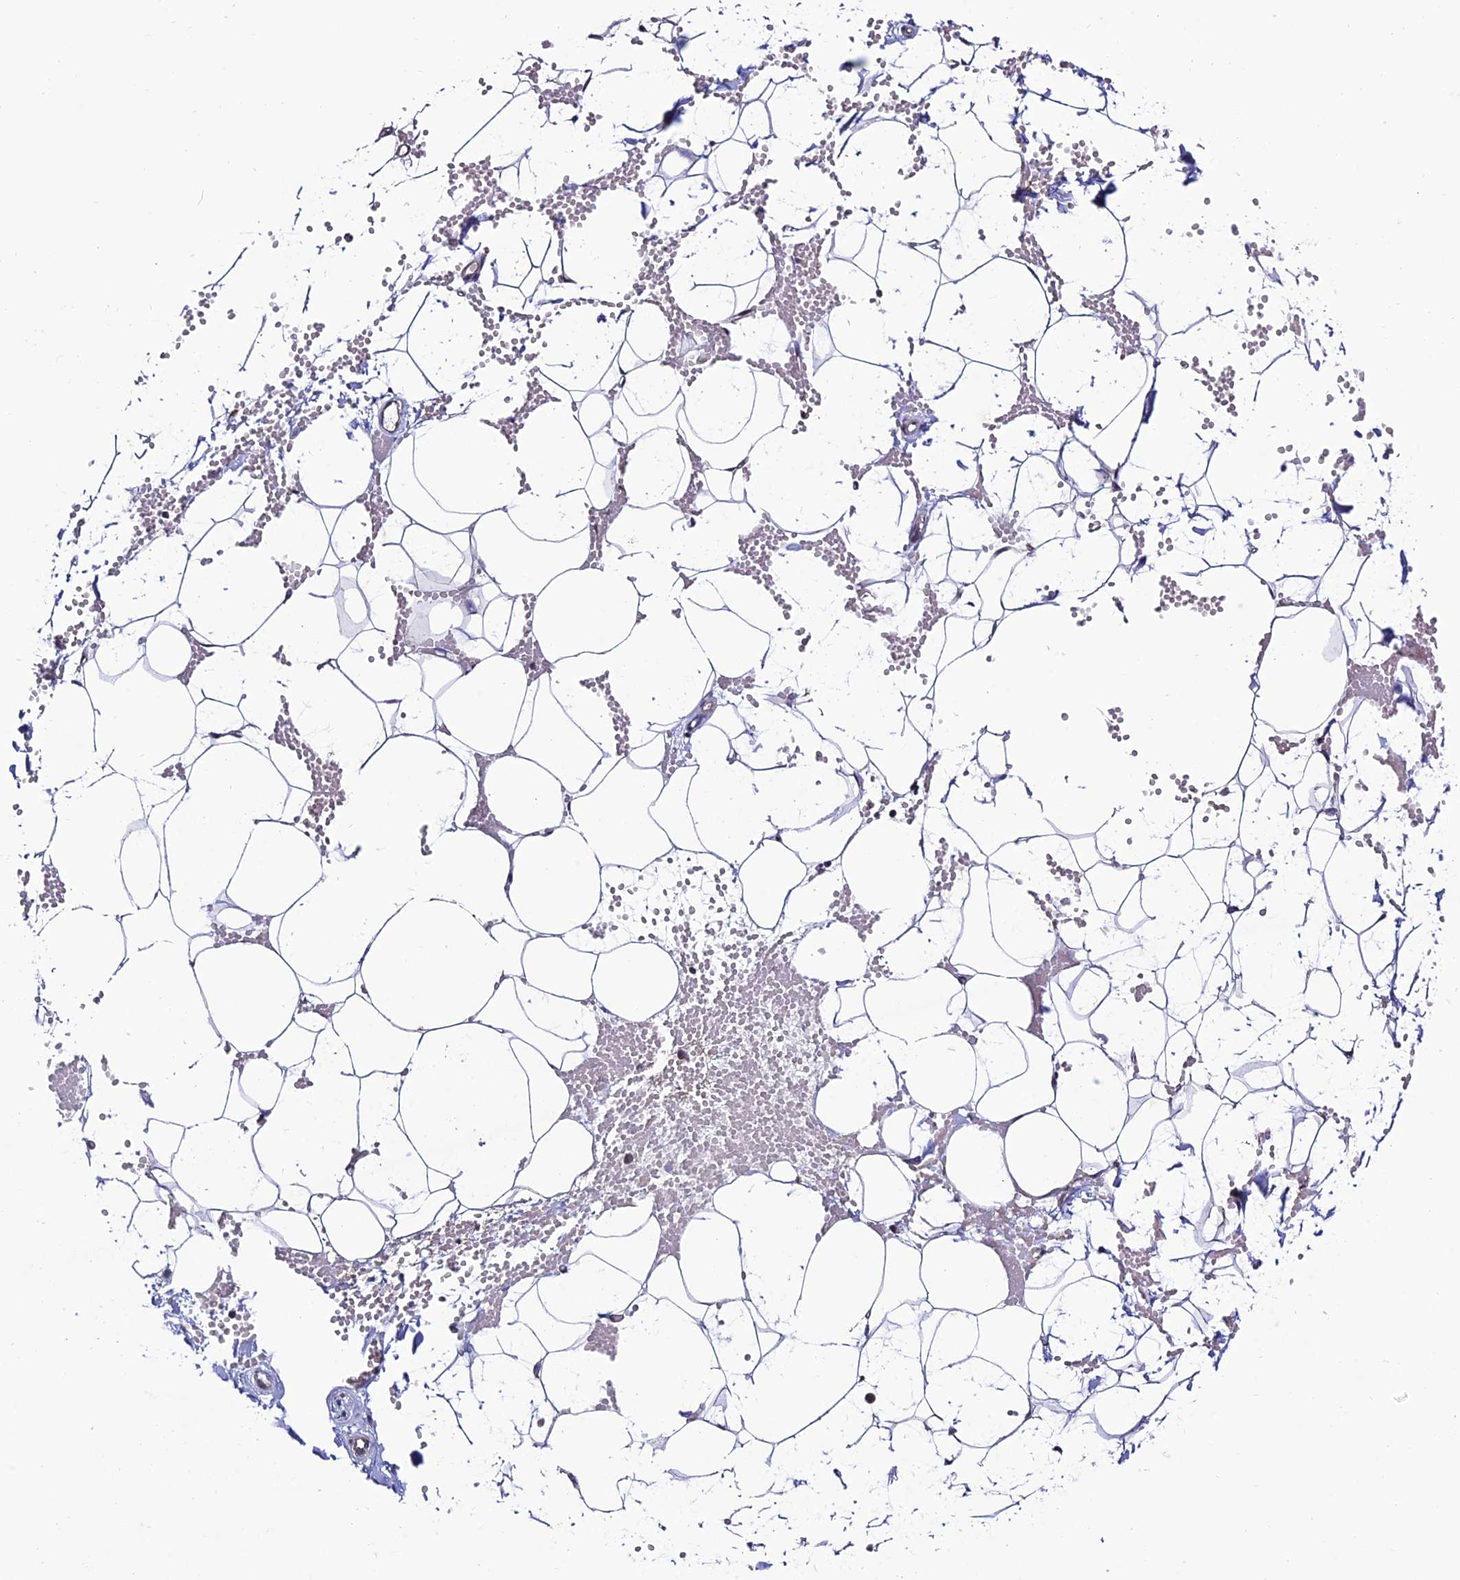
{"staining": {"intensity": "negative", "quantity": "none", "location": "none"}, "tissue": "adipose tissue", "cell_type": "Adipocytes", "image_type": "normal", "snomed": [{"axis": "morphology", "description": "Normal tissue, NOS"}, {"axis": "topography", "description": "Breast"}], "caption": "A high-resolution image shows immunohistochemistry staining of benign adipose tissue, which displays no significant expression in adipocytes.", "gene": "FAM178B", "patient": {"sex": "female", "age": 23}}